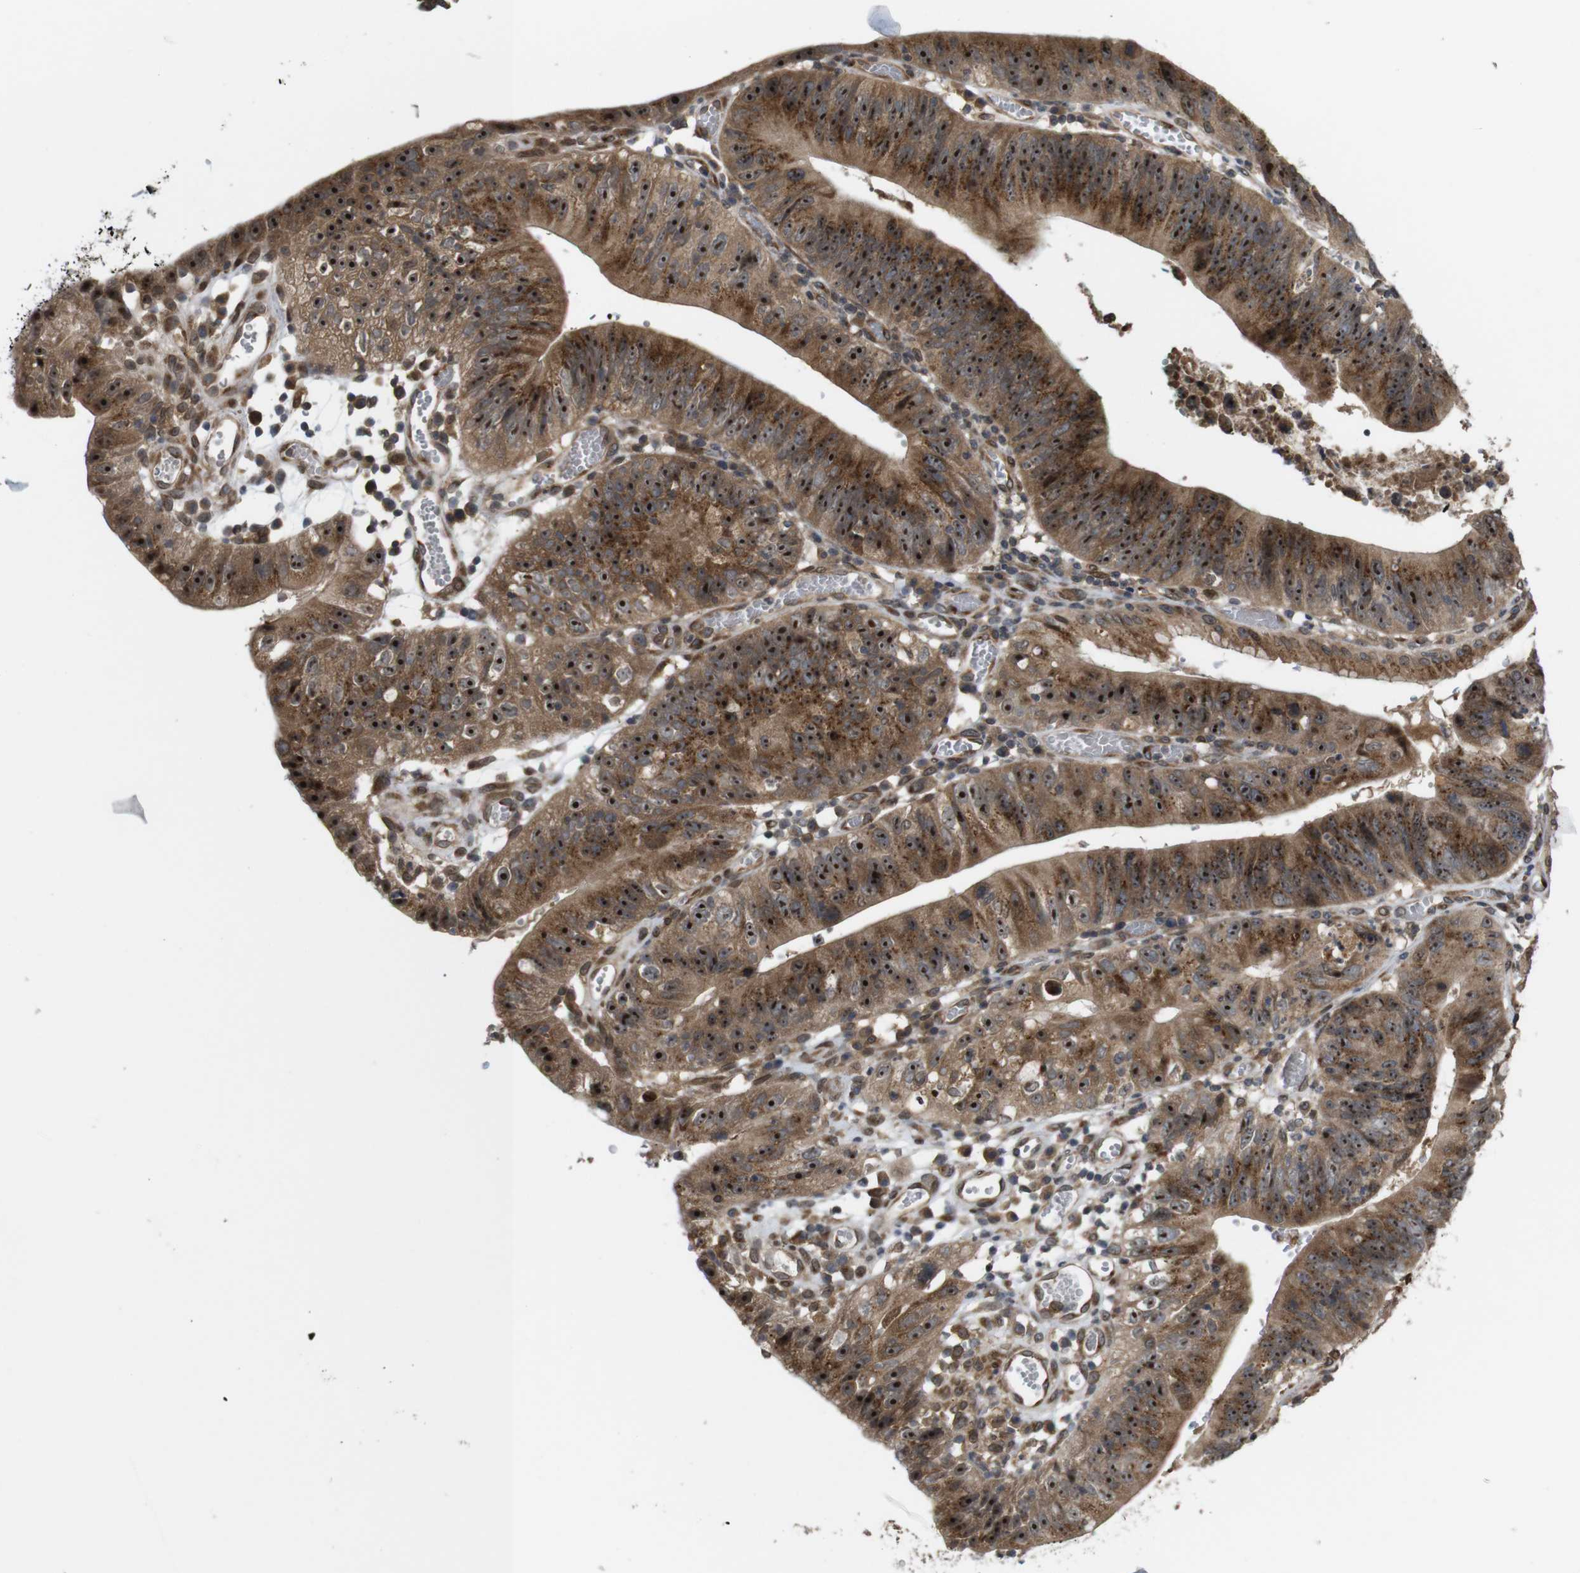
{"staining": {"intensity": "strong", "quantity": ">75%", "location": "cytoplasmic/membranous,nuclear"}, "tissue": "stomach cancer", "cell_type": "Tumor cells", "image_type": "cancer", "snomed": [{"axis": "morphology", "description": "Adenocarcinoma, NOS"}, {"axis": "topography", "description": "Stomach"}], "caption": "IHC histopathology image of neoplastic tissue: human adenocarcinoma (stomach) stained using IHC demonstrates high levels of strong protein expression localized specifically in the cytoplasmic/membranous and nuclear of tumor cells, appearing as a cytoplasmic/membranous and nuclear brown color.", "gene": "EFCAB14", "patient": {"sex": "male", "age": 59}}